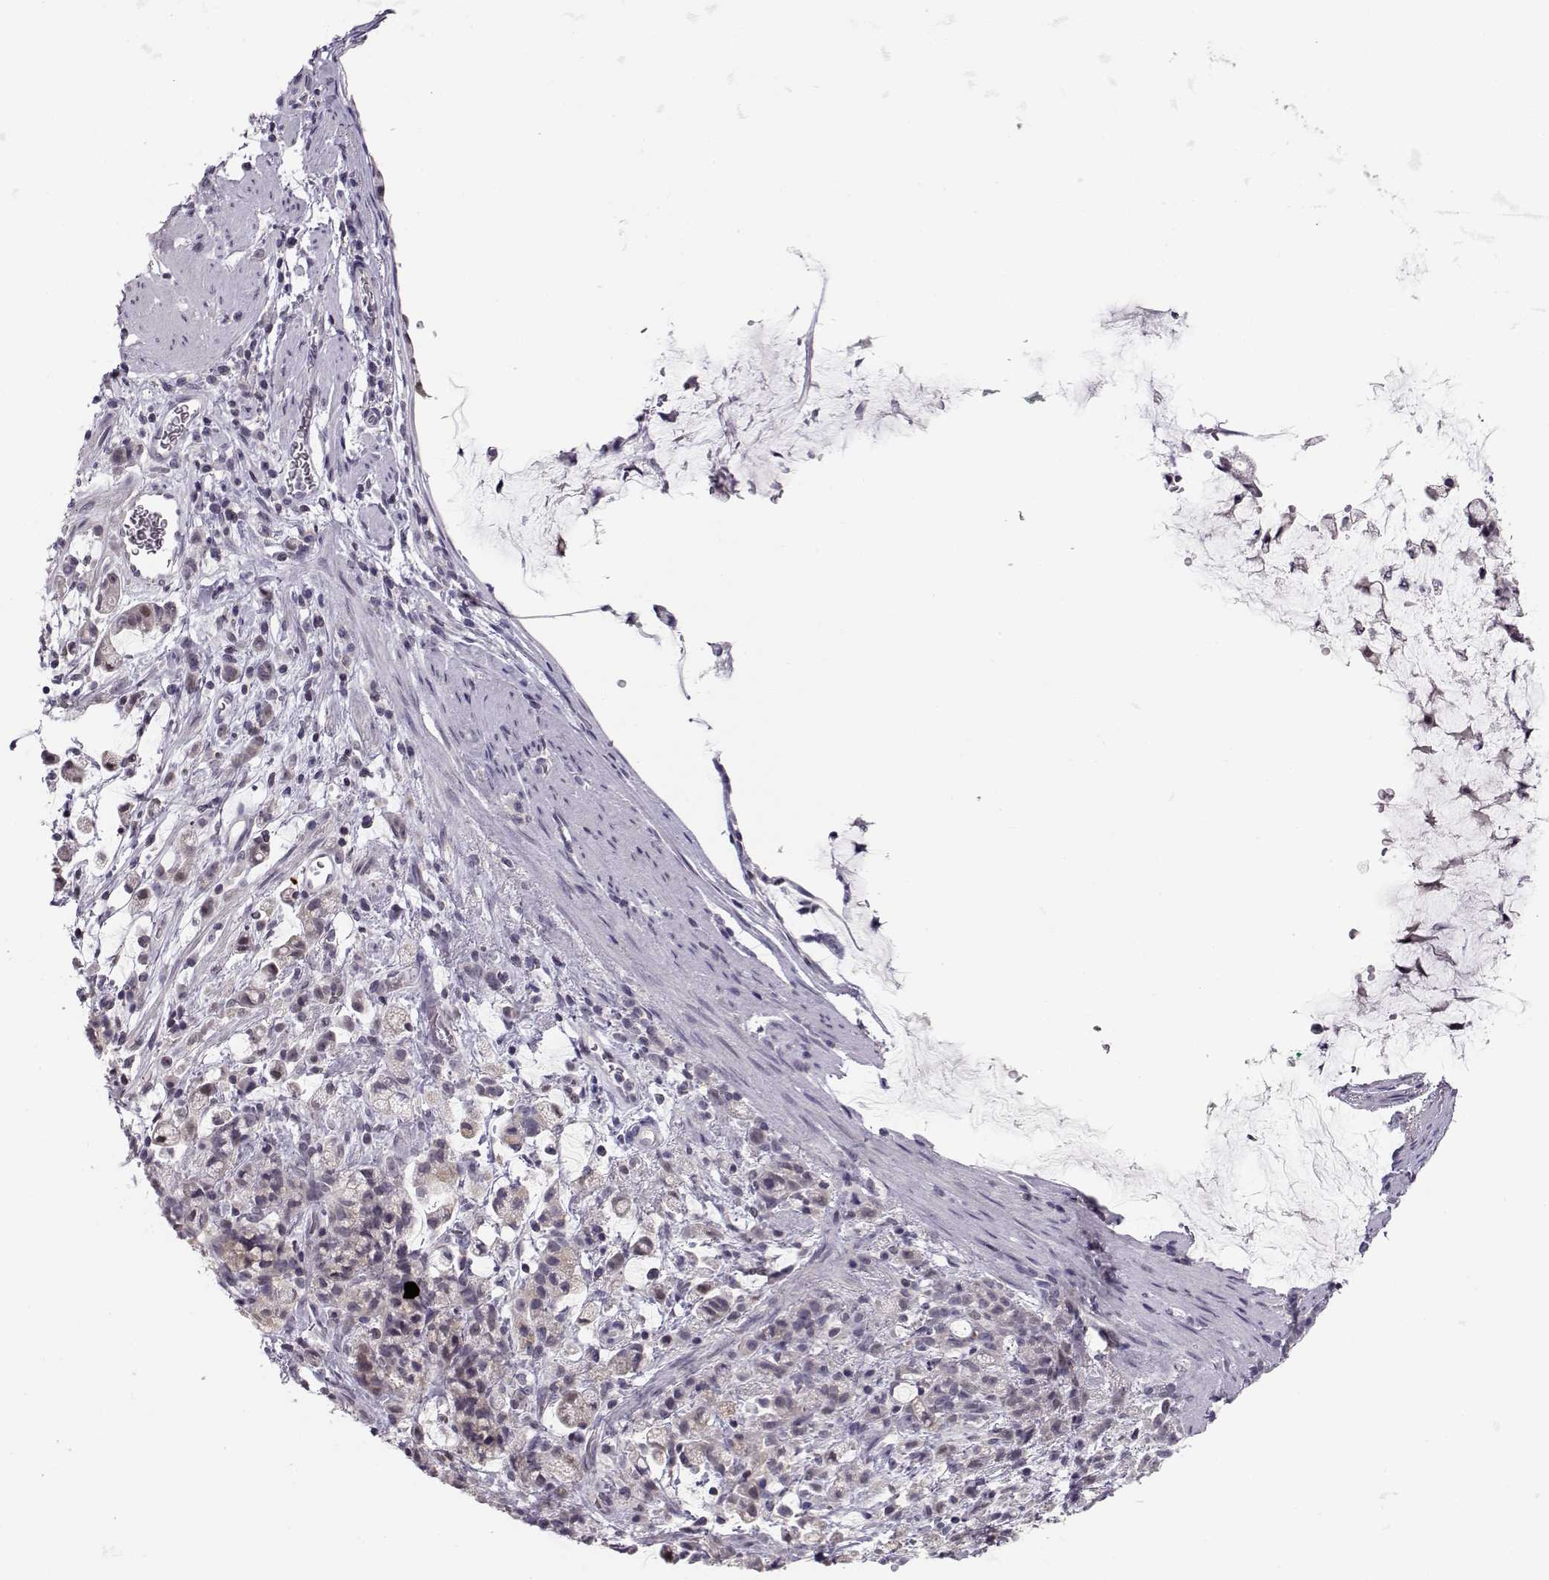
{"staining": {"intensity": "negative", "quantity": "none", "location": "none"}, "tissue": "stomach cancer", "cell_type": "Tumor cells", "image_type": "cancer", "snomed": [{"axis": "morphology", "description": "Adenocarcinoma, NOS"}, {"axis": "topography", "description": "Stomach"}], "caption": "Stomach adenocarcinoma stained for a protein using immunohistochemistry (IHC) reveals no expression tumor cells.", "gene": "TEPP", "patient": {"sex": "female", "age": 60}}